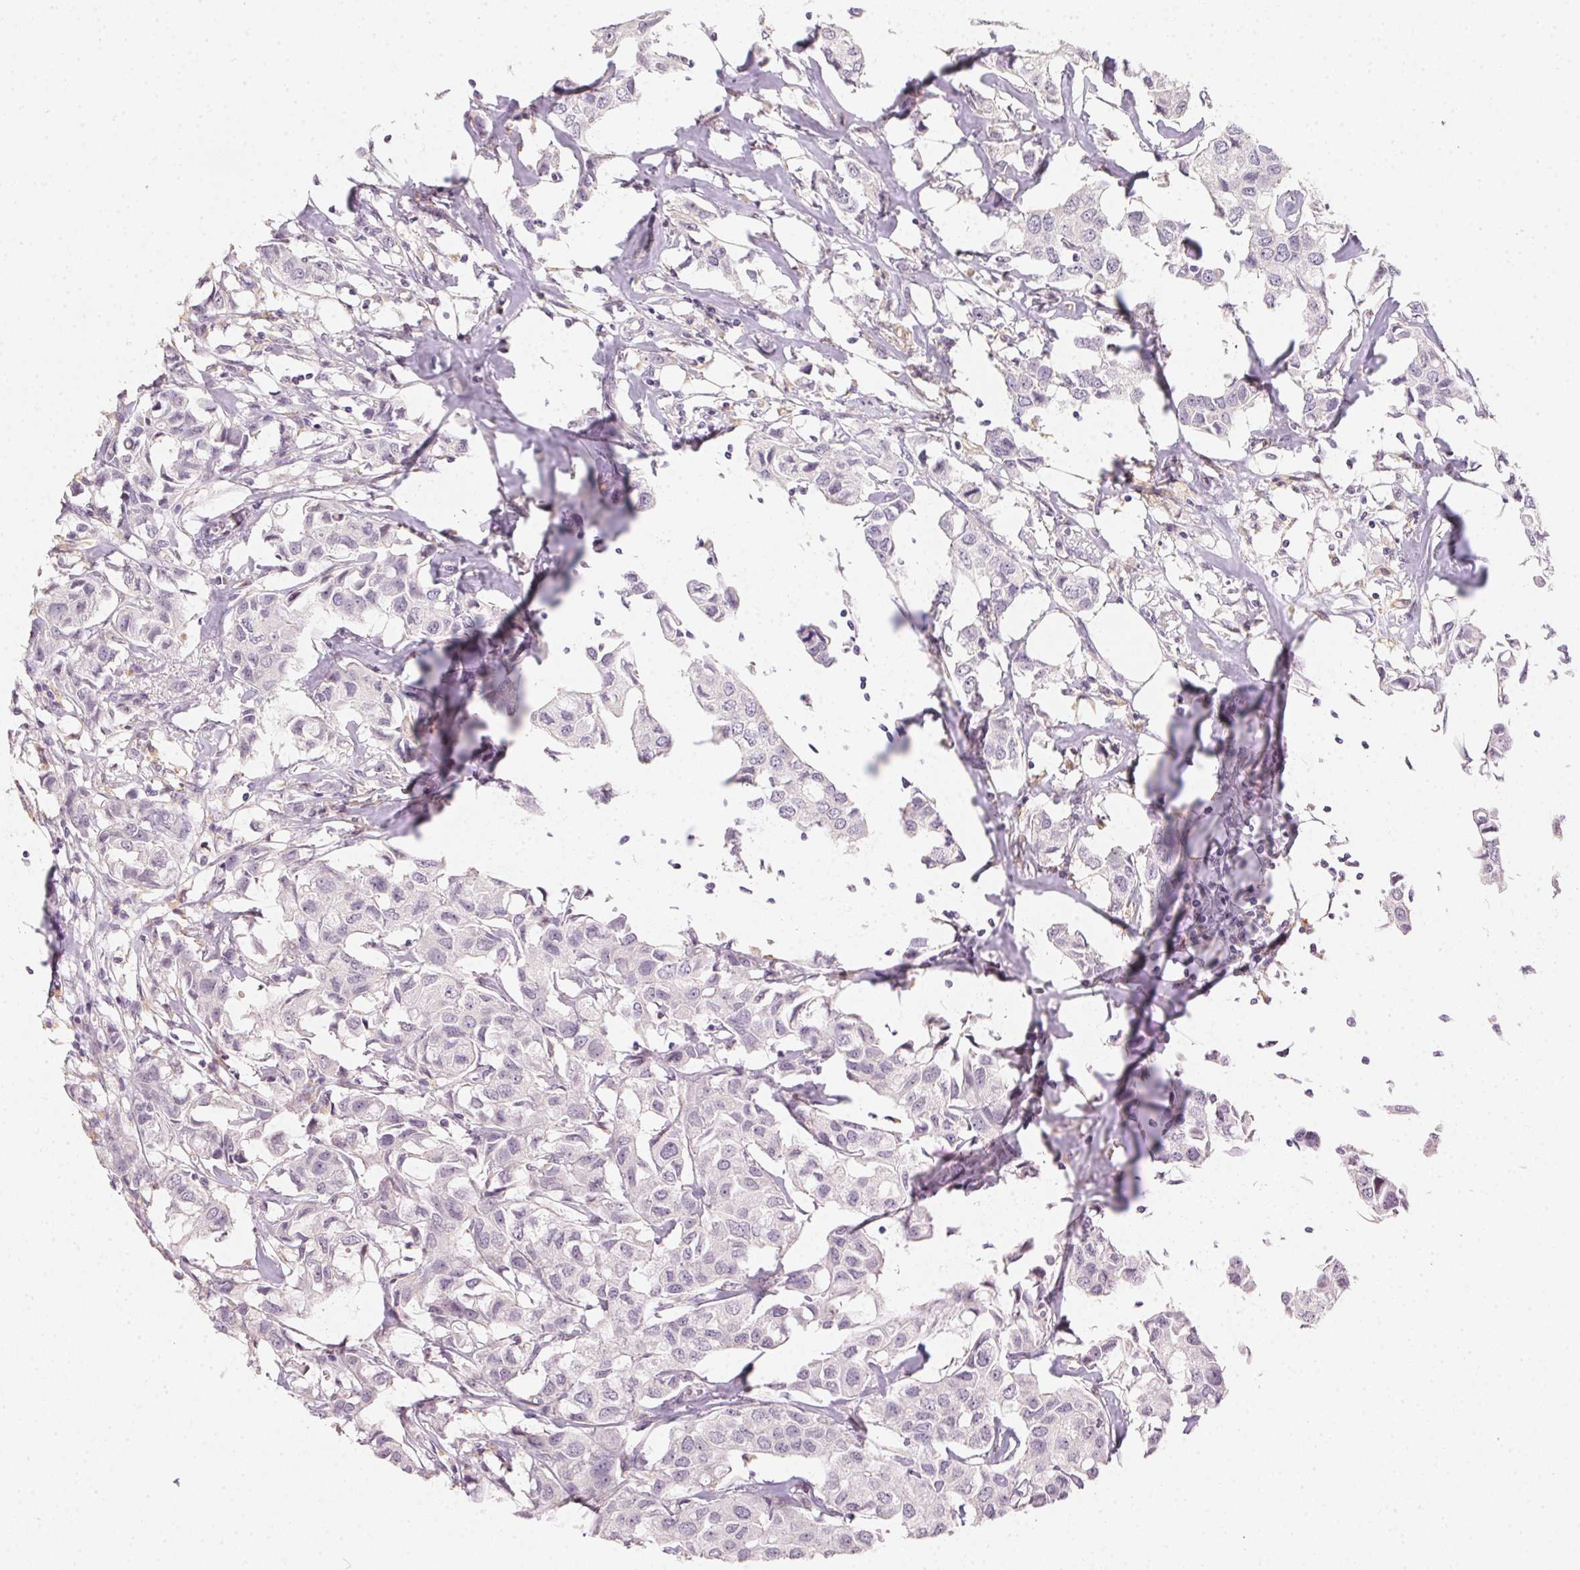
{"staining": {"intensity": "negative", "quantity": "none", "location": "none"}, "tissue": "breast cancer", "cell_type": "Tumor cells", "image_type": "cancer", "snomed": [{"axis": "morphology", "description": "Duct carcinoma"}, {"axis": "topography", "description": "Breast"}], "caption": "Protein analysis of breast cancer exhibits no significant staining in tumor cells.", "gene": "SLC6A18", "patient": {"sex": "female", "age": 80}}